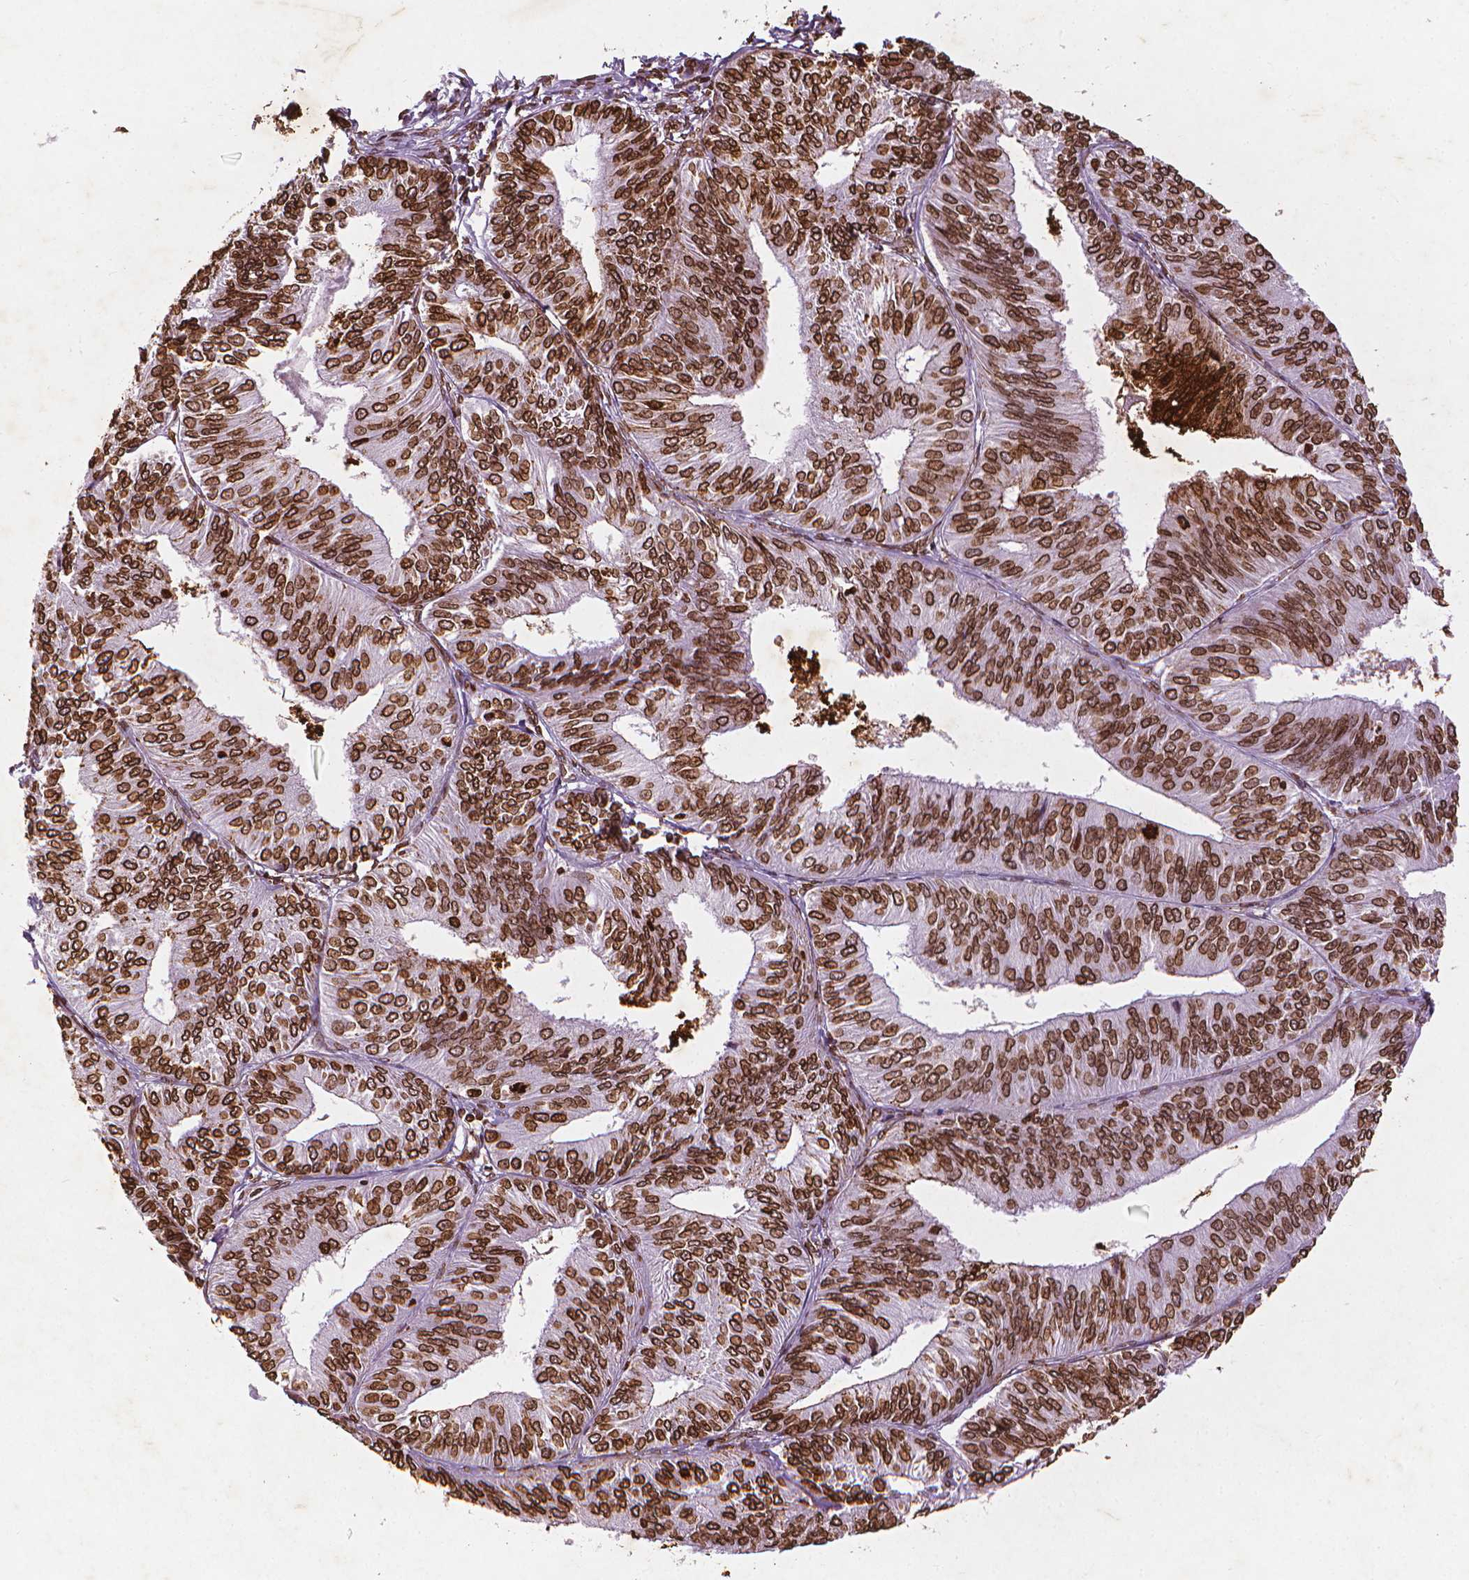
{"staining": {"intensity": "strong", "quantity": ">75%", "location": "cytoplasmic/membranous,nuclear"}, "tissue": "endometrial cancer", "cell_type": "Tumor cells", "image_type": "cancer", "snomed": [{"axis": "morphology", "description": "Adenocarcinoma, NOS"}, {"axis": "topography", "description": "Endometrium"}], "caption": "Protein analysis of endometrial cancer tissue displays strong cytoplasmic/membranous and nuclear expression in about >75% of tumor cells.", "gene": "LMNB1", "patient": {"sex": "female", "age": 58}}